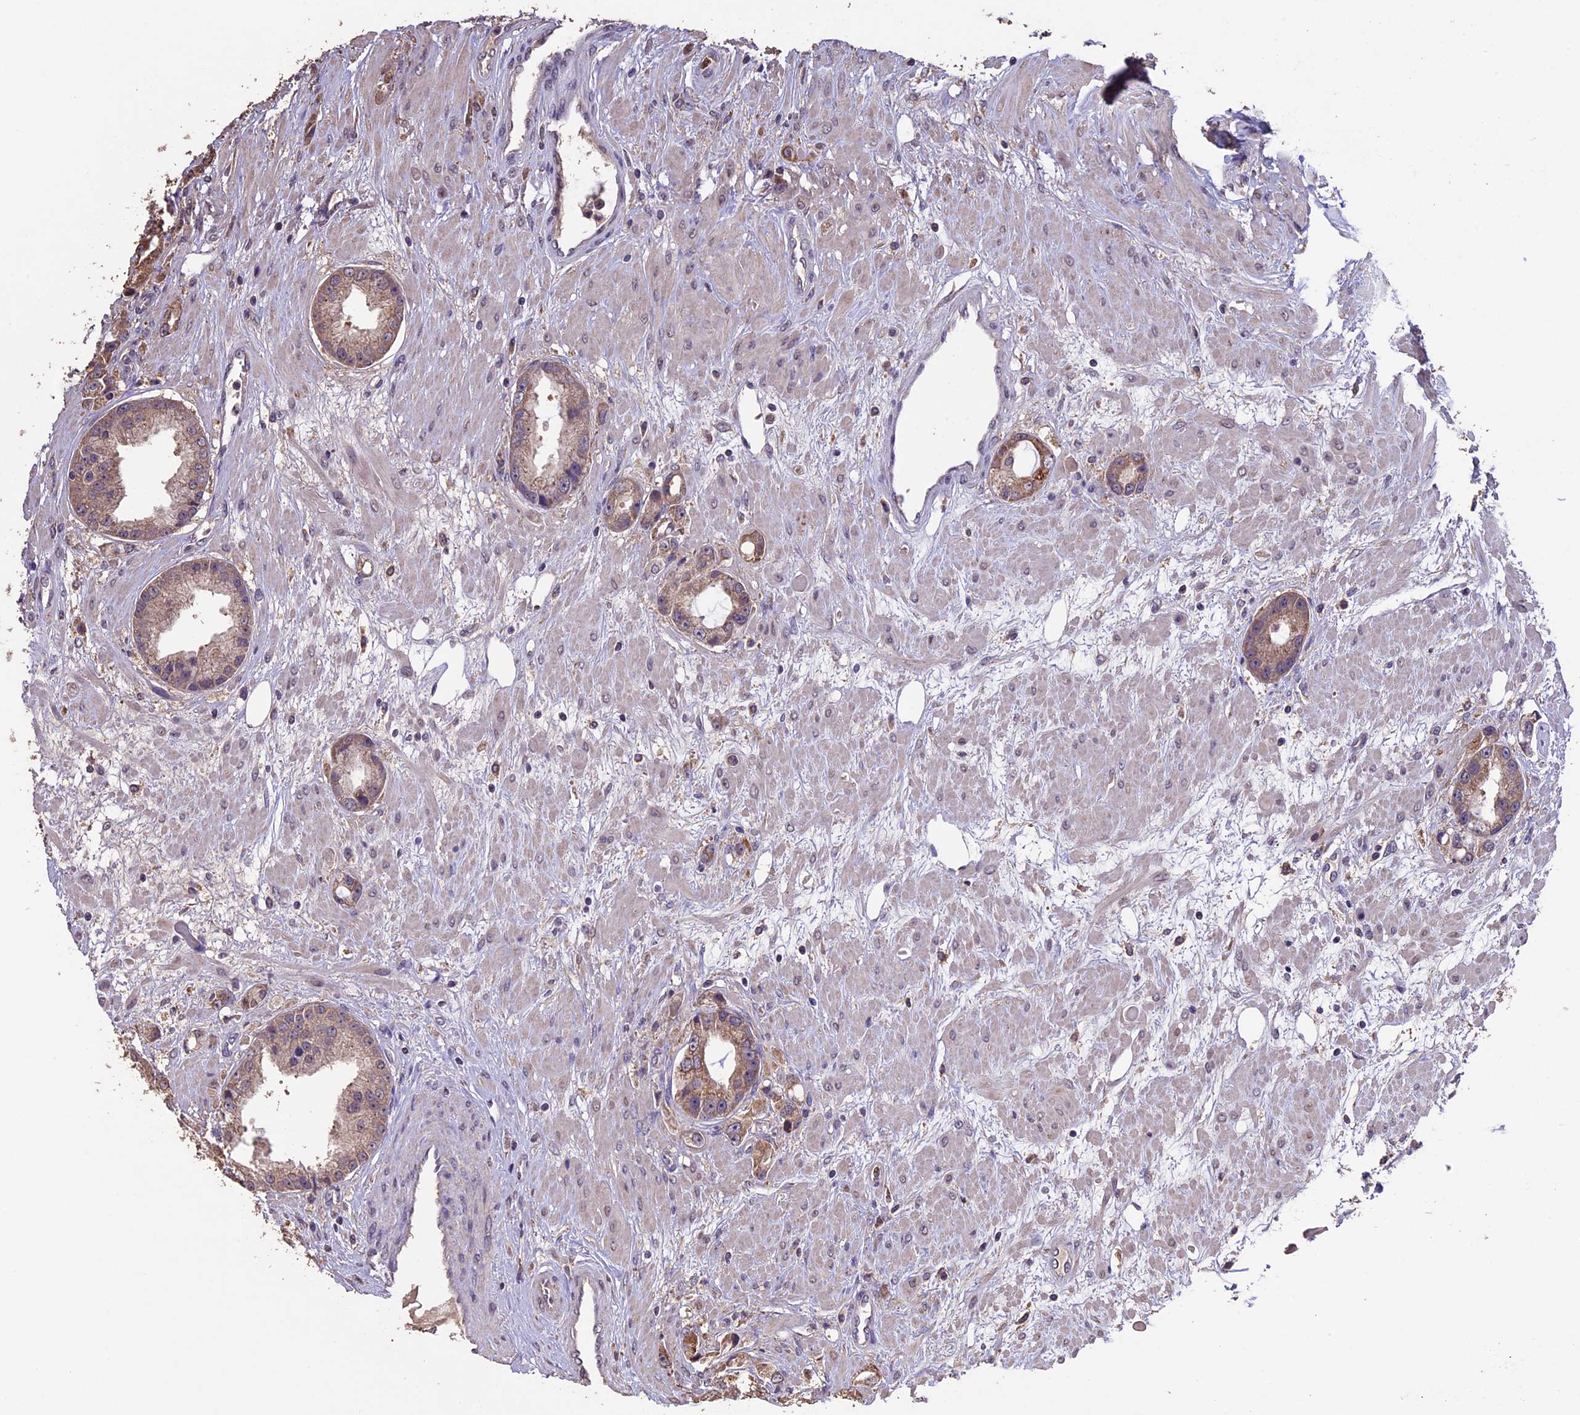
{"staining": {"intensity": "moderate", "quantity": "25%-75%", "location": "cytoplasmic/membranous"}, "tissue": "prostate cancer", "cell_type": "Tumor cells", "image_type": "cancer", "snomed": [{"axis": "morphology", "description": "Adenocarcinoma, Low grade"}, {"axis": "topography", "description": "Prostate"}], "caption": "Tumor cells reveal medium levels of moderate cytoplasmic/membranous staining in about 25%-75% of cells in human prostate cancer (low-grade adenocarcinoma). (Stains: DAB in brown, nuclei in blue, Microscopy: brightfield microscopy at high magnification).", "gene": "DIS3L", "patient": {"sex": "male", "age": 67}}